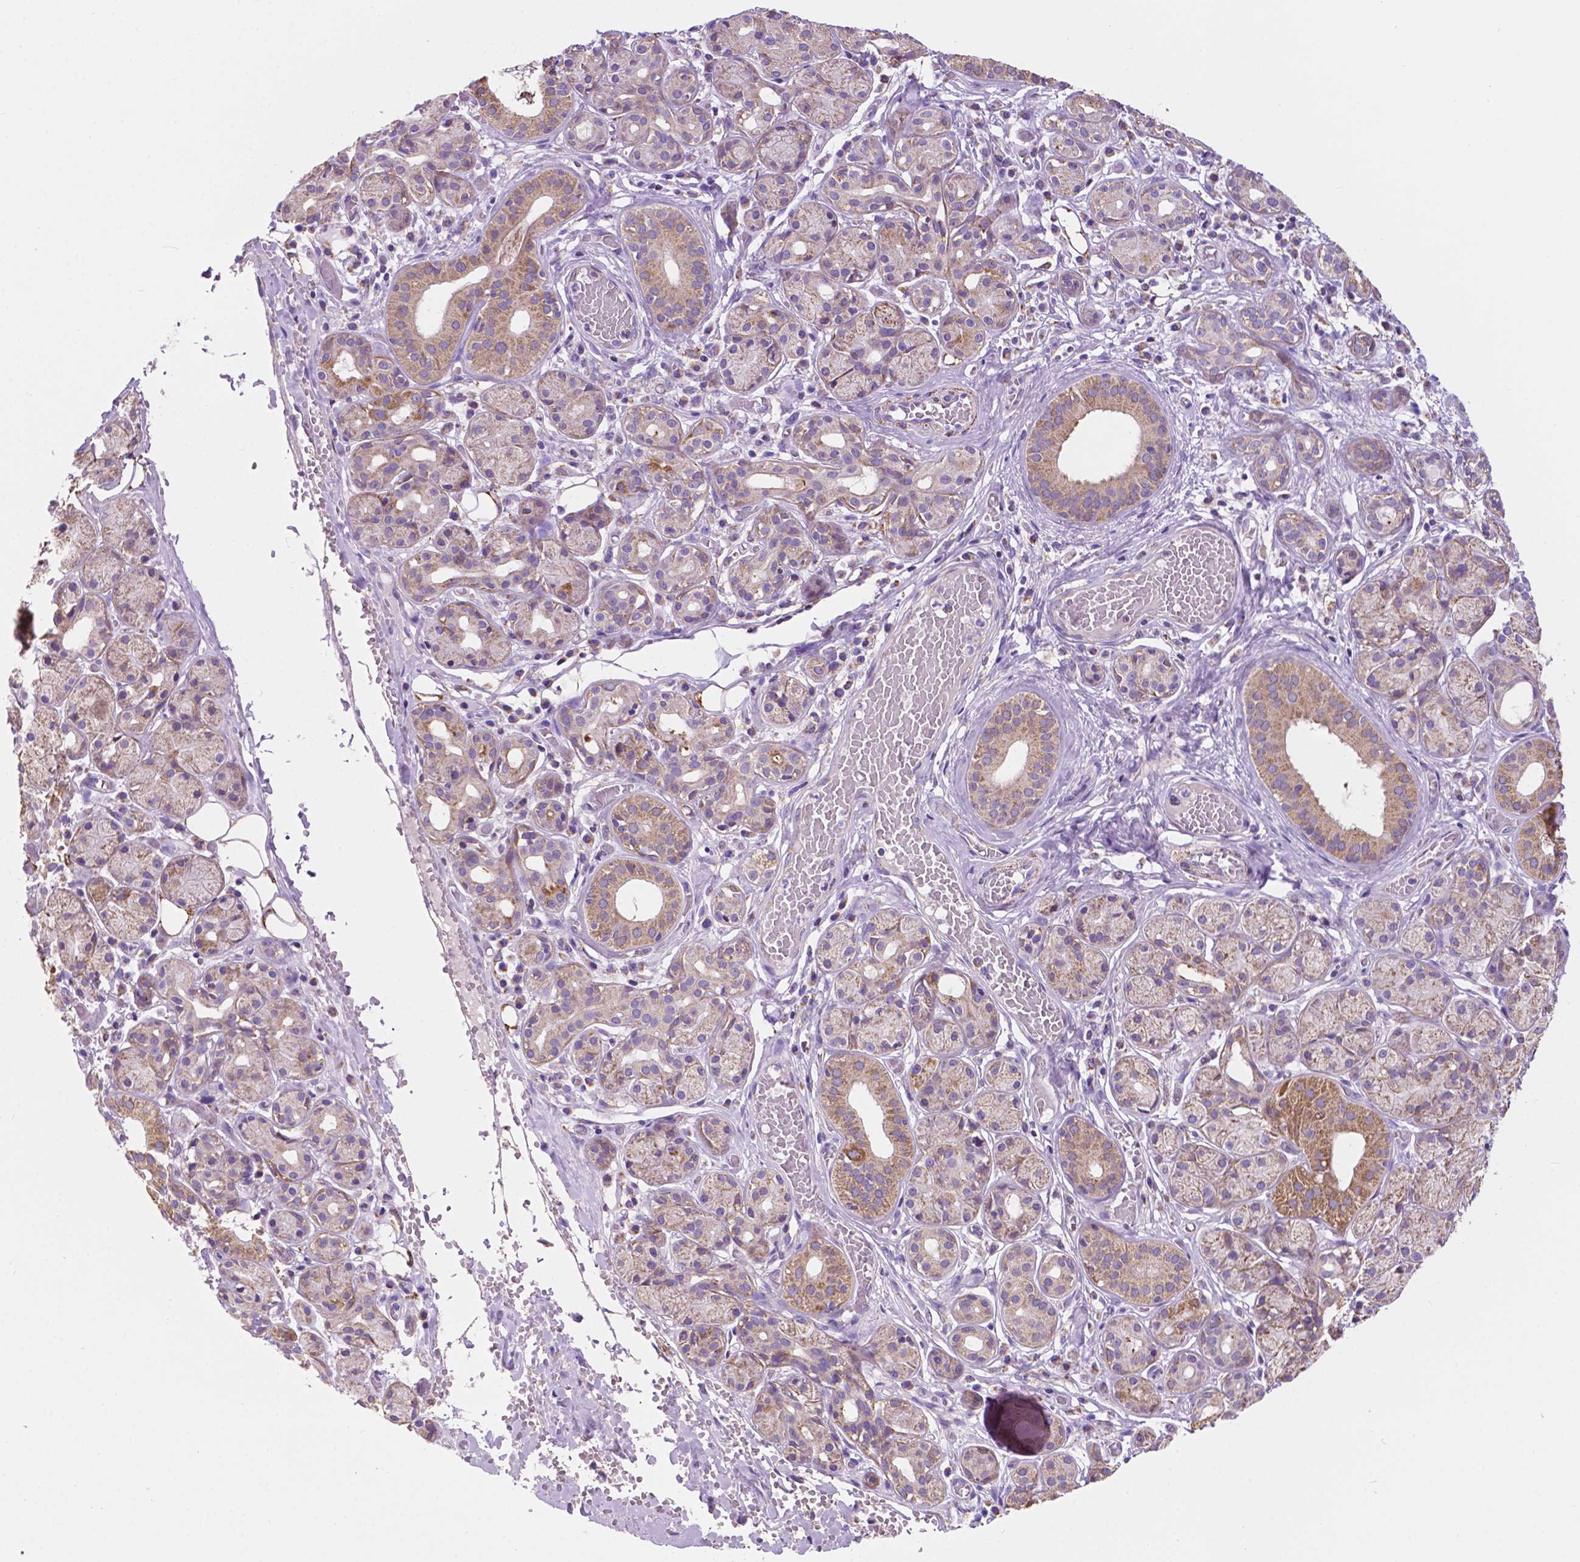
{"staining": {"intensity": "moderate", "quantity": "25%-75%", "location": "cytoplasmic/membranous"}, "tissue": "salivary gland", "cell_type": "Glandular cells", "image_type": "normal", "snomed": [{"axis": "morphology", "description": "Normal tissue, NOS"}, {"axis": "topography", "description": "Salivary gland"}, {"axis": "topography", "description": "Peripheral nerve tissue"}], "caption": "A high-resolution histopathology image shows immunohistochemistry staining of normal salivary gland, which shows moderate cytoplasmic/membranous positivity in approximately 25%-75% of glandular cells.", "gene": "TRPV5", "patient": {"sex": "male", "age": 71}}